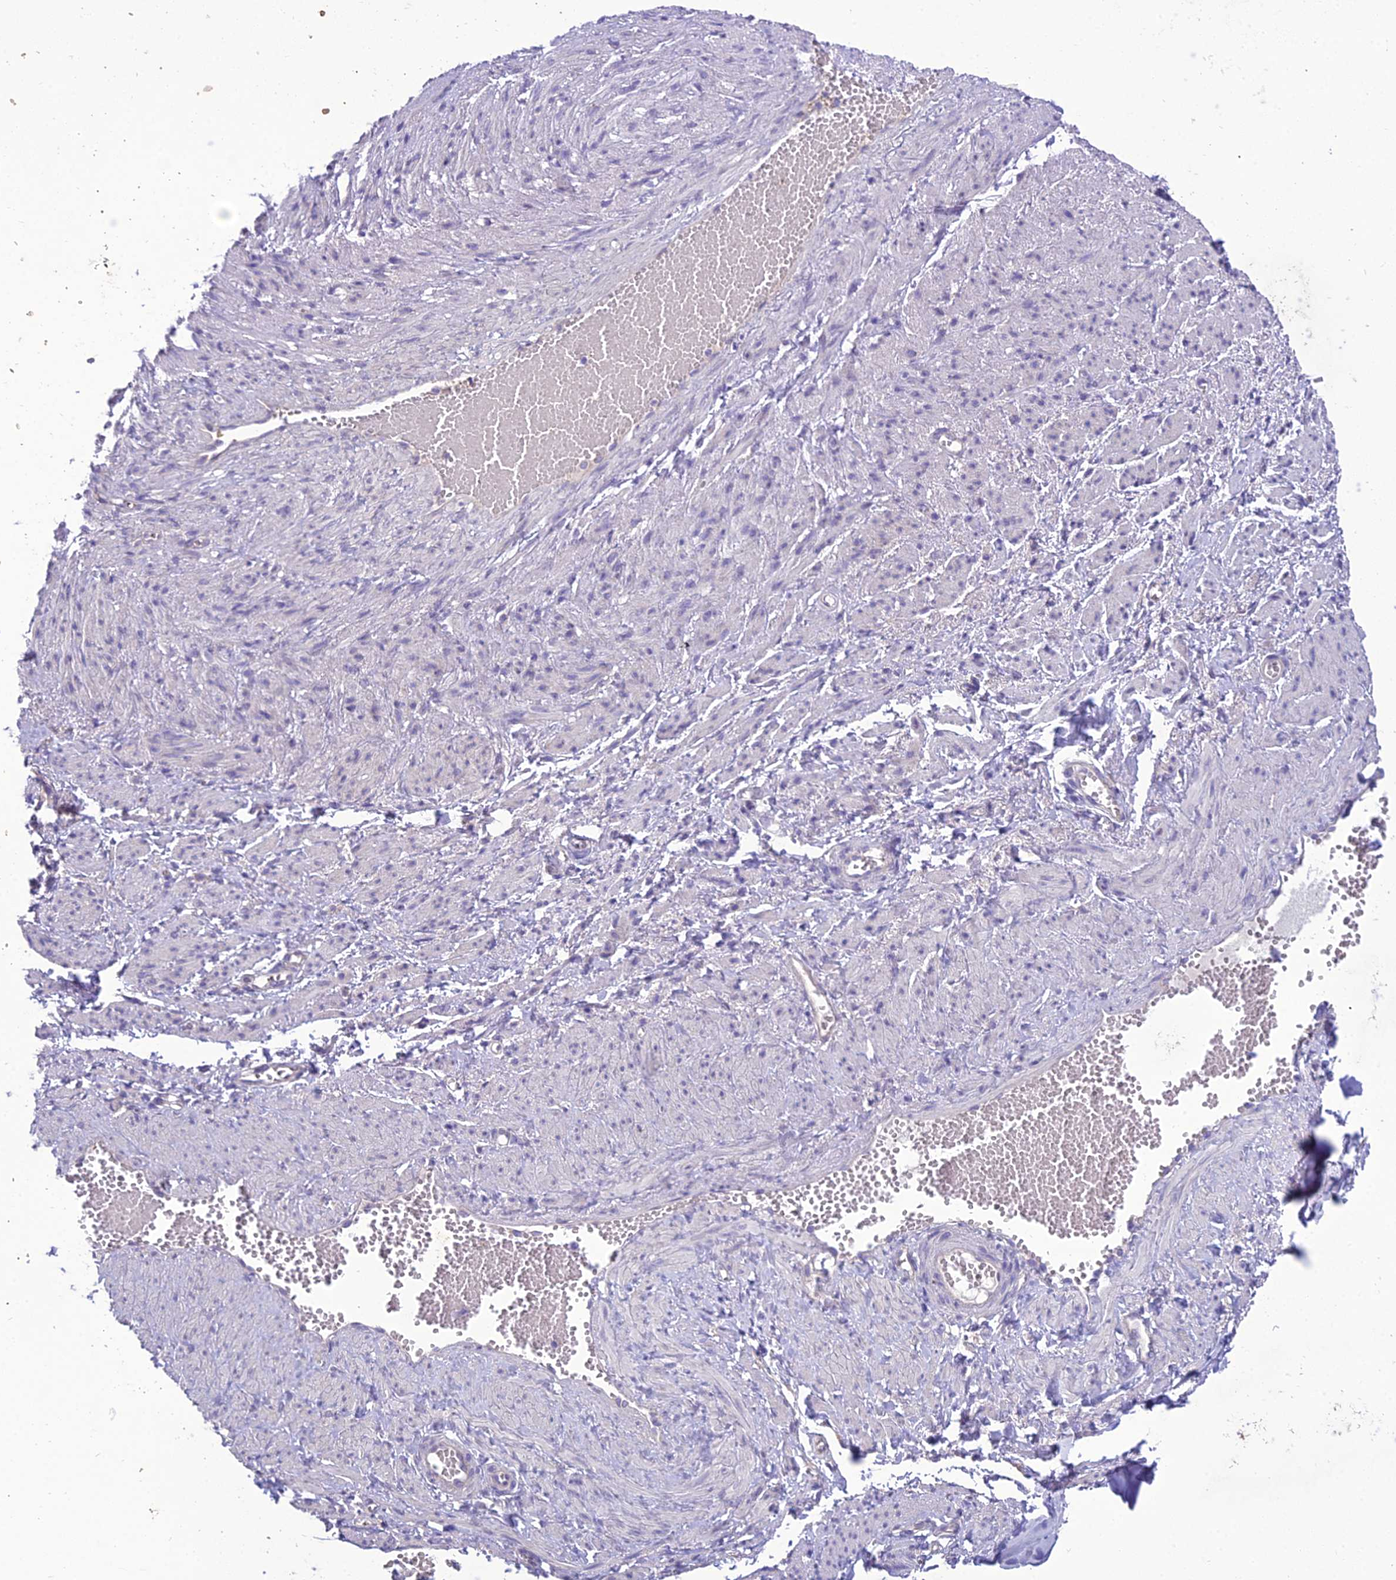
{"staining": {"intensity": "negative", "quantity": "none", "location": "none"}, "tissue": "soft tissue", "cell_type": "Chondrocytes", "image_type": "normal", "snomed": [{"axis": "morphology", "description": "Normal tissue, NOS"}, {"axis": "topography", "description": "Smooth muscle"}, {"axis": "topography", "description": "Peripheral nerve tissue"}], "caption": "Chondrocytes show no significant protein positivity in normal soft tissue. (DAB immunohistochemistry with hematoxylin counter stain).", "gene": "SCRT1", "patient": {"sex": "female", "age": 39}}